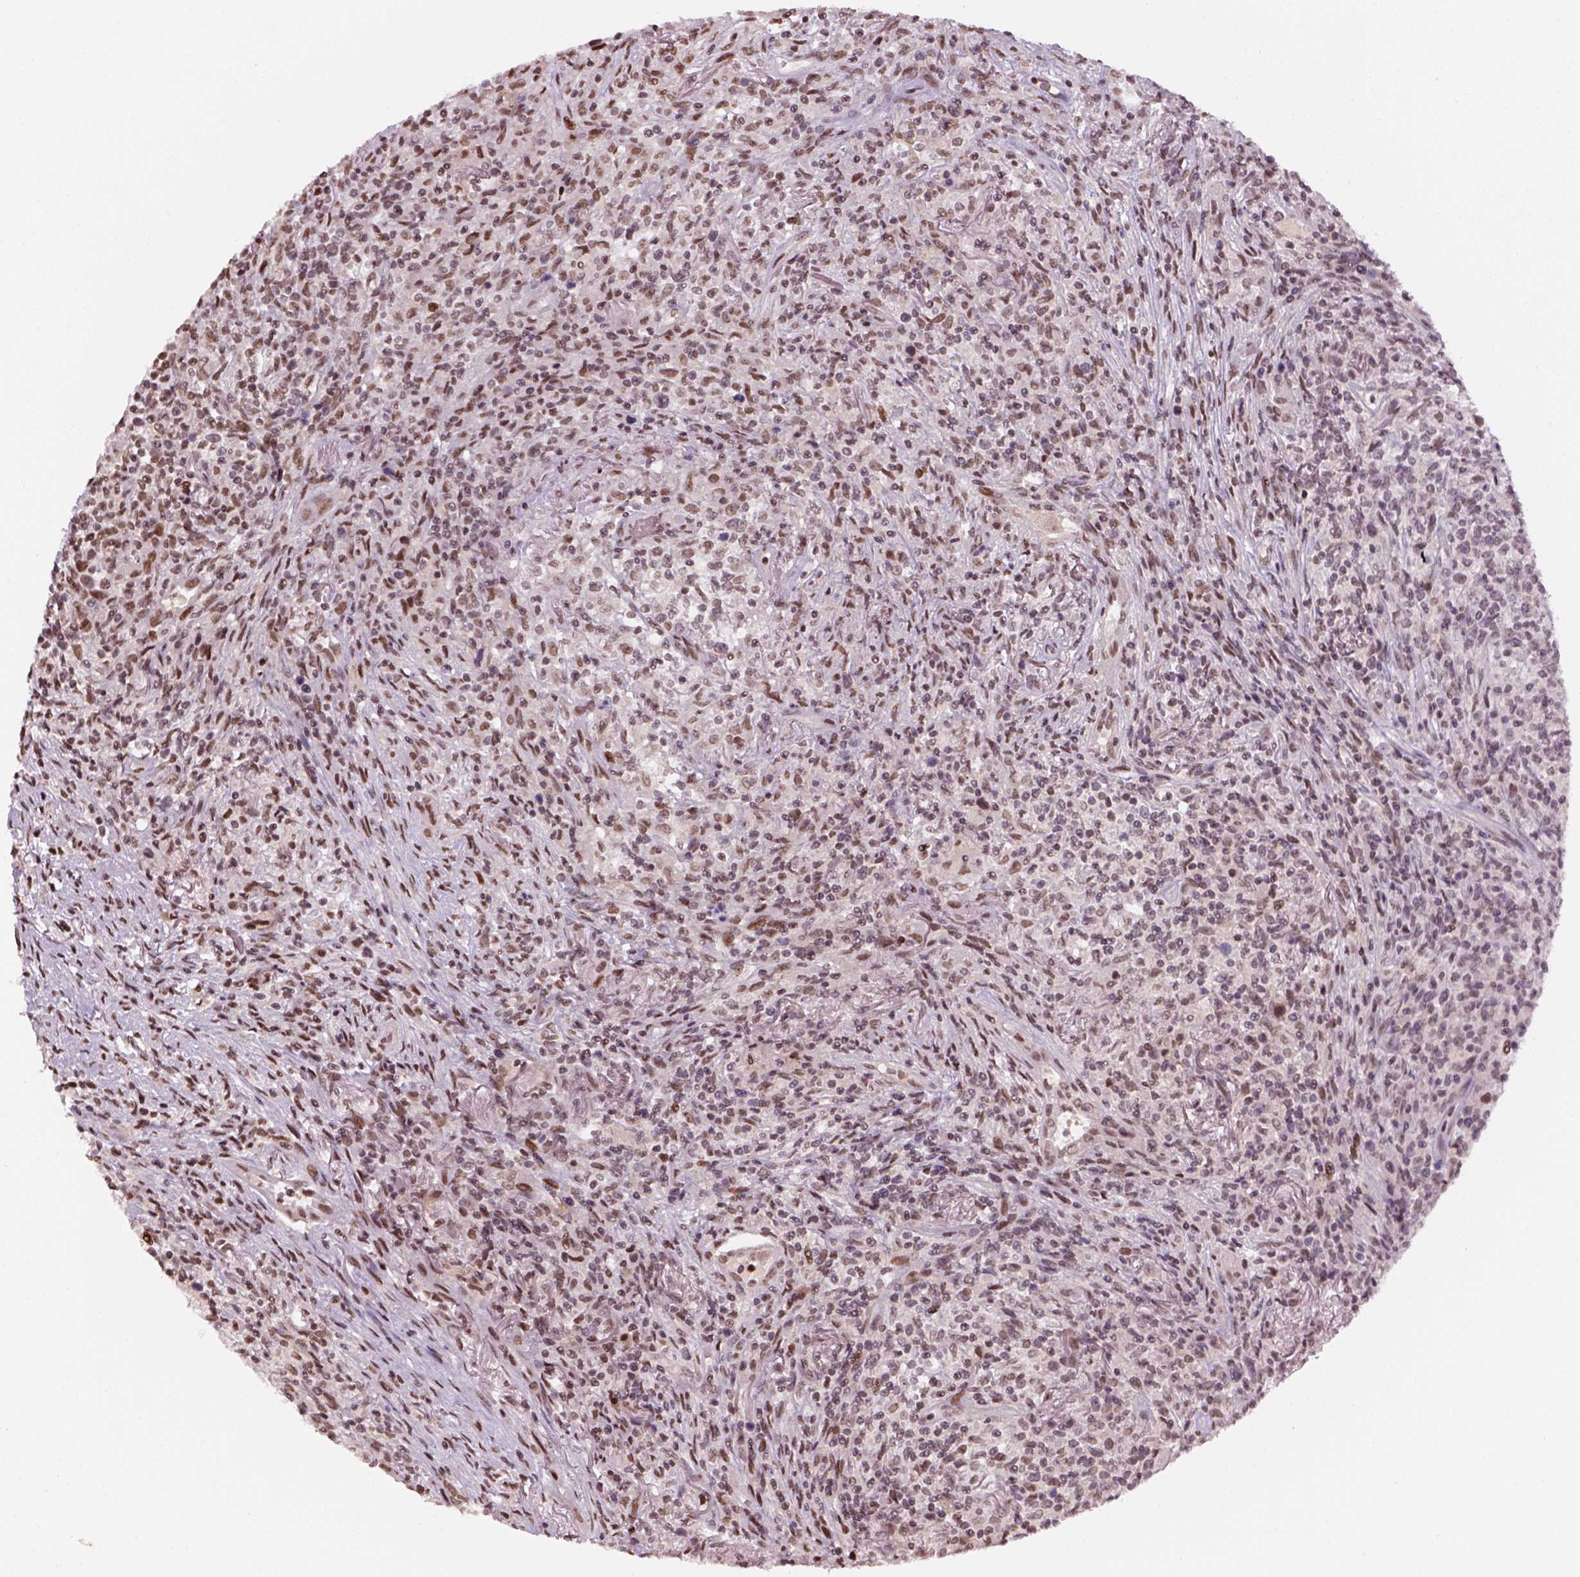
{"staining": {"intensity": "moderate", "quantity": "25%-75%", "location": "nuclear"}, "tissue": "lymphoma", "cell_type": "Tumor cells", "image_type": "cancer", "snomed": [{"axis": "morphology", "description": "Malignant lymphoma, non-Hodgkin's type, High grade"}, {"axis": "topography", "description": "Lung"}], "caption": "Immunohistochemical staining of lymphoma displays medium levels of moderate nuclear protein expression in about 25%-75% of tumor cells.", "gene": "GOT1", "patient": {"sex": "male", "age": 79}}